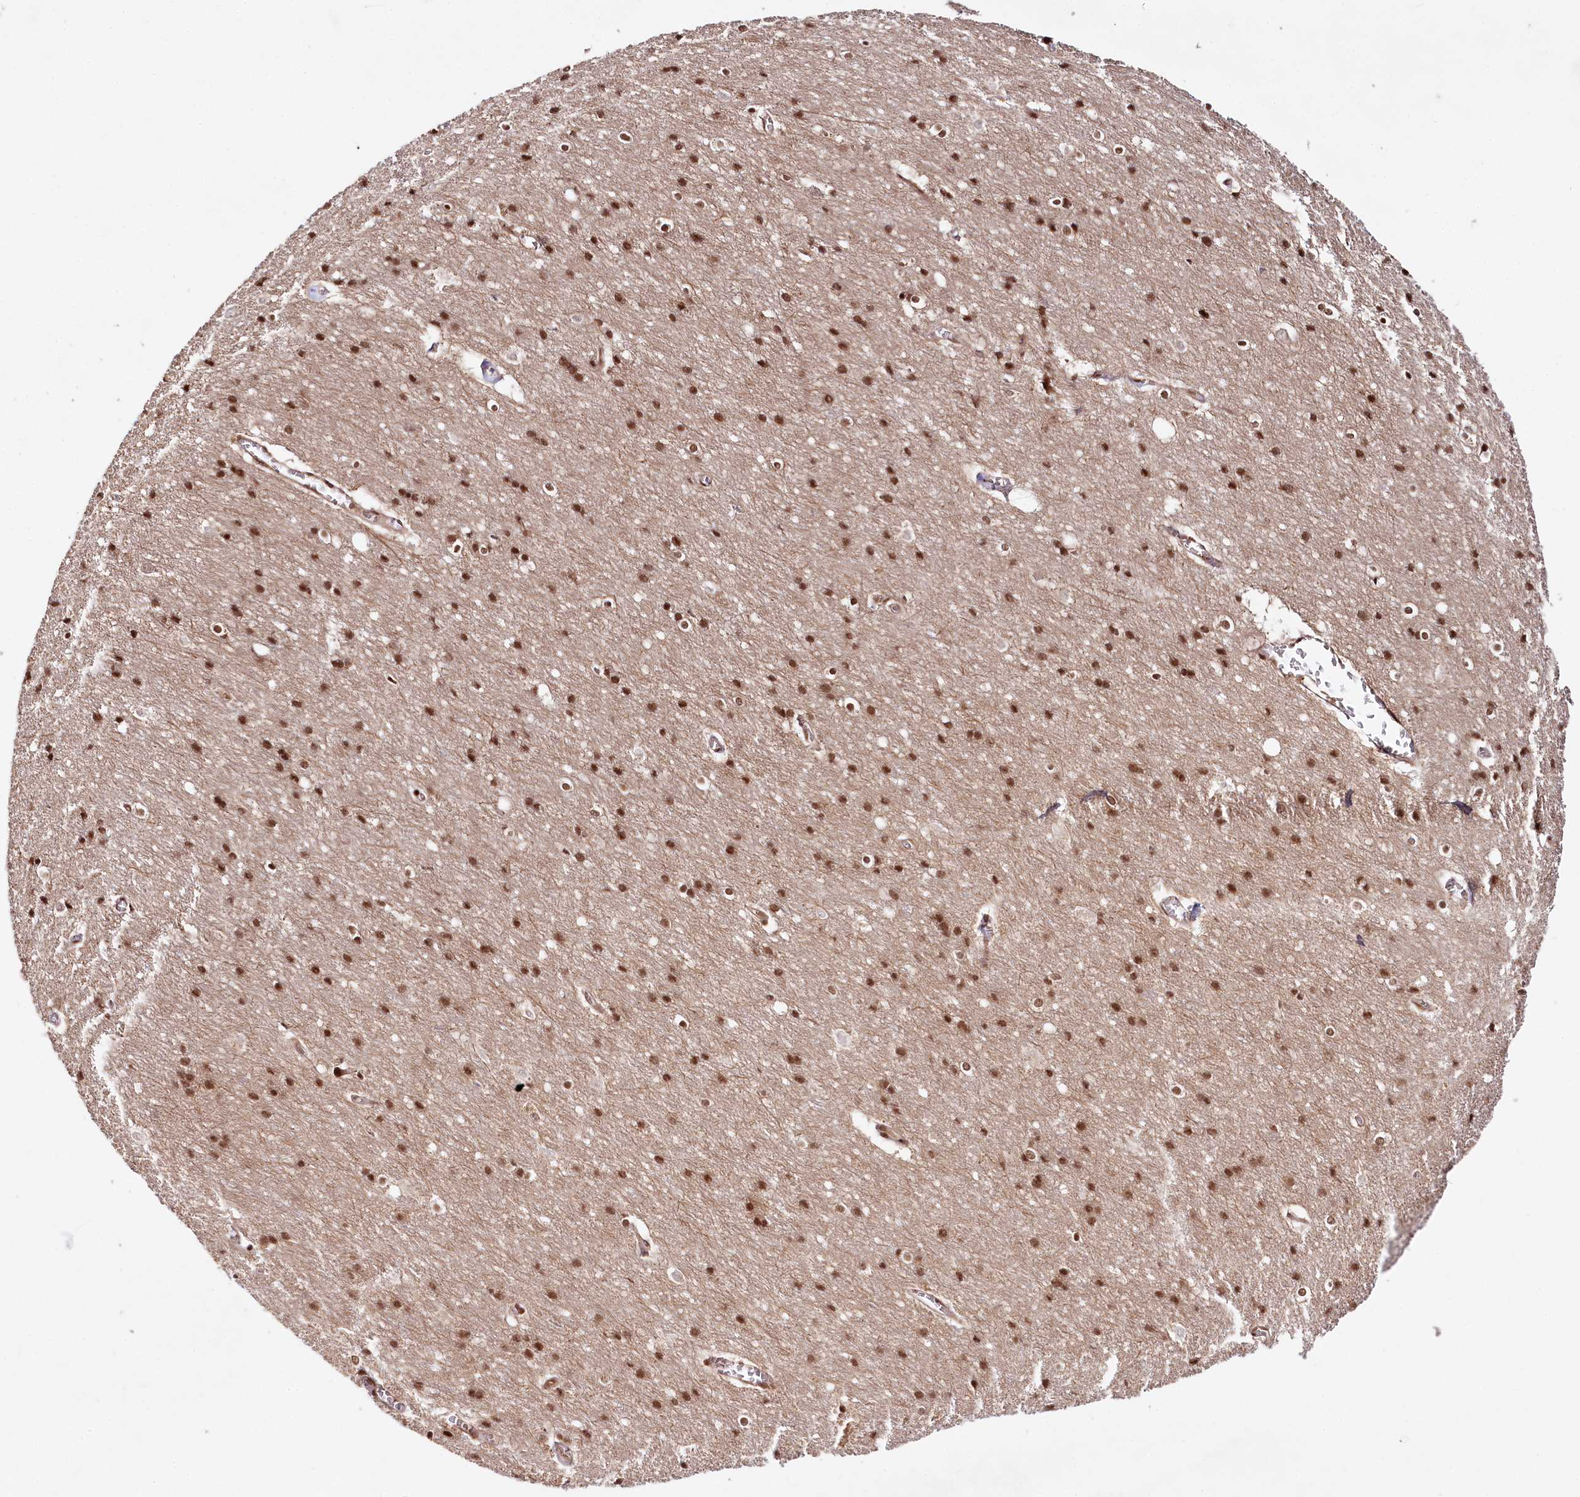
{"staining": {"intensity": "moderate", "quantity": ">75%", "location": "cytoplasmic/membranous,nuclear"}, "tissue": "cerebral cortex", "cell_type": "Endothelial cells", "image_type": "normal", "snomed": [{"axis": "morphology", "description": "Normal tissue, NOS"}, {"axis": "topography", "description": "Cerebral cortex"}], "caption": "Protein expression analysis of benign human cerebral cortex reveals moderate cytoplasmic/membranous,nuclear expression in approximately >75% of endothelial cells. The protein is shown in brown color, while the nuclei are stained blue.", "gene": "CCDC65", "patient": {"sex": "male", "age": 54}}